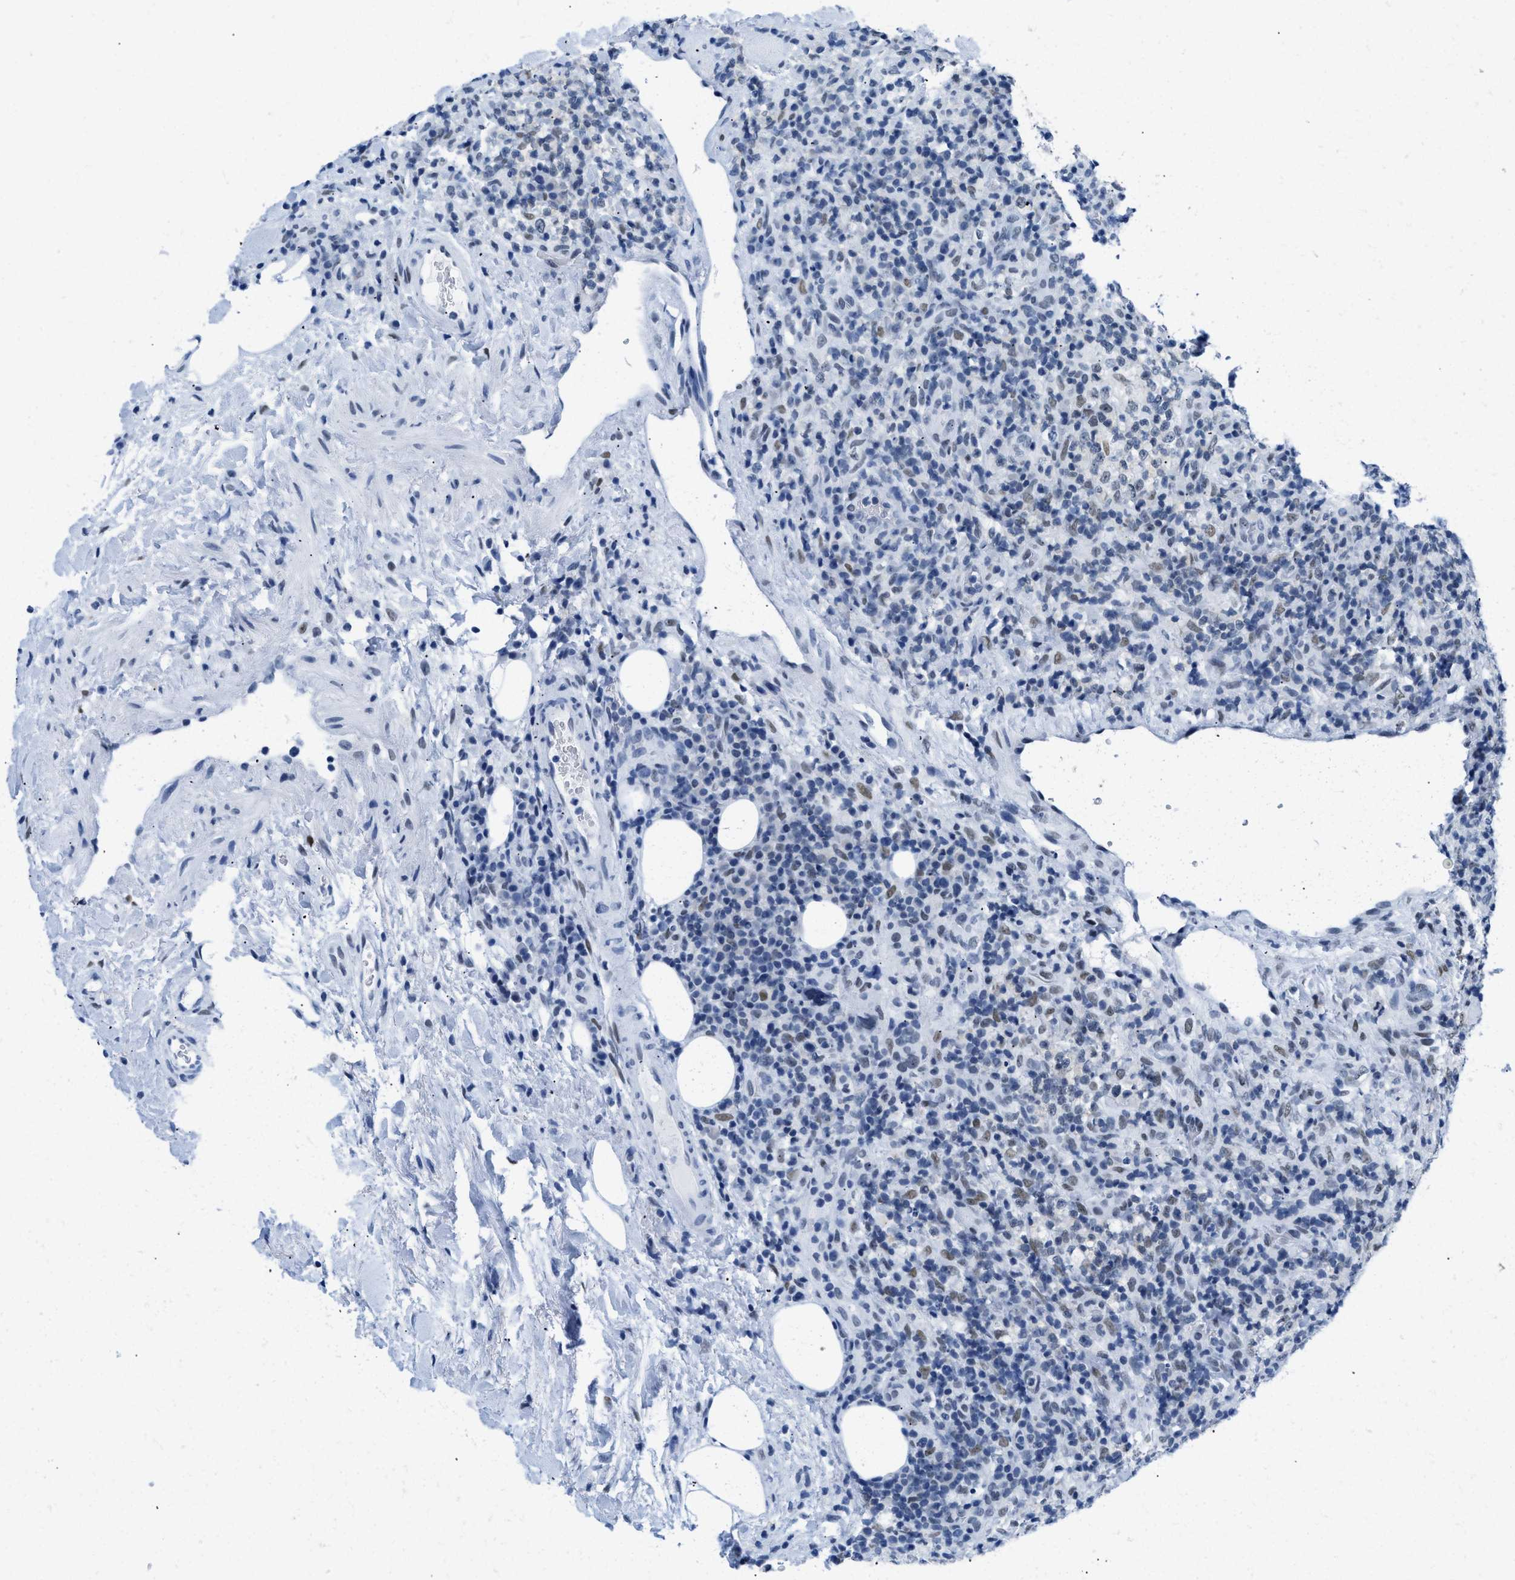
{"staining": {"intensity": "moderate", "quantity": "<25%", "location": "nuclear"}, "tissue": "lymphoma", "cell_type": "Tumor cells", "image_type": "cancer", "snomed": [{"axis": "morphology", "description": "Malignant lymphoma, non-Hodgkin's type, High grade"}, {"axis": "topography", "description": "Lymph node"}], "caption": "Immunohistochemistry (IHC) photomicrograph of neoplastic tissue: human lymphoma stained using immunohistochemistry (IHC) demonstrates low levels of moderate protein expression localized specifically in the nuclear of tumor cells, appearing as a nuclear brown color.", "gene": "CTBP1", "patient": {"sex": "female", "age": 76}}